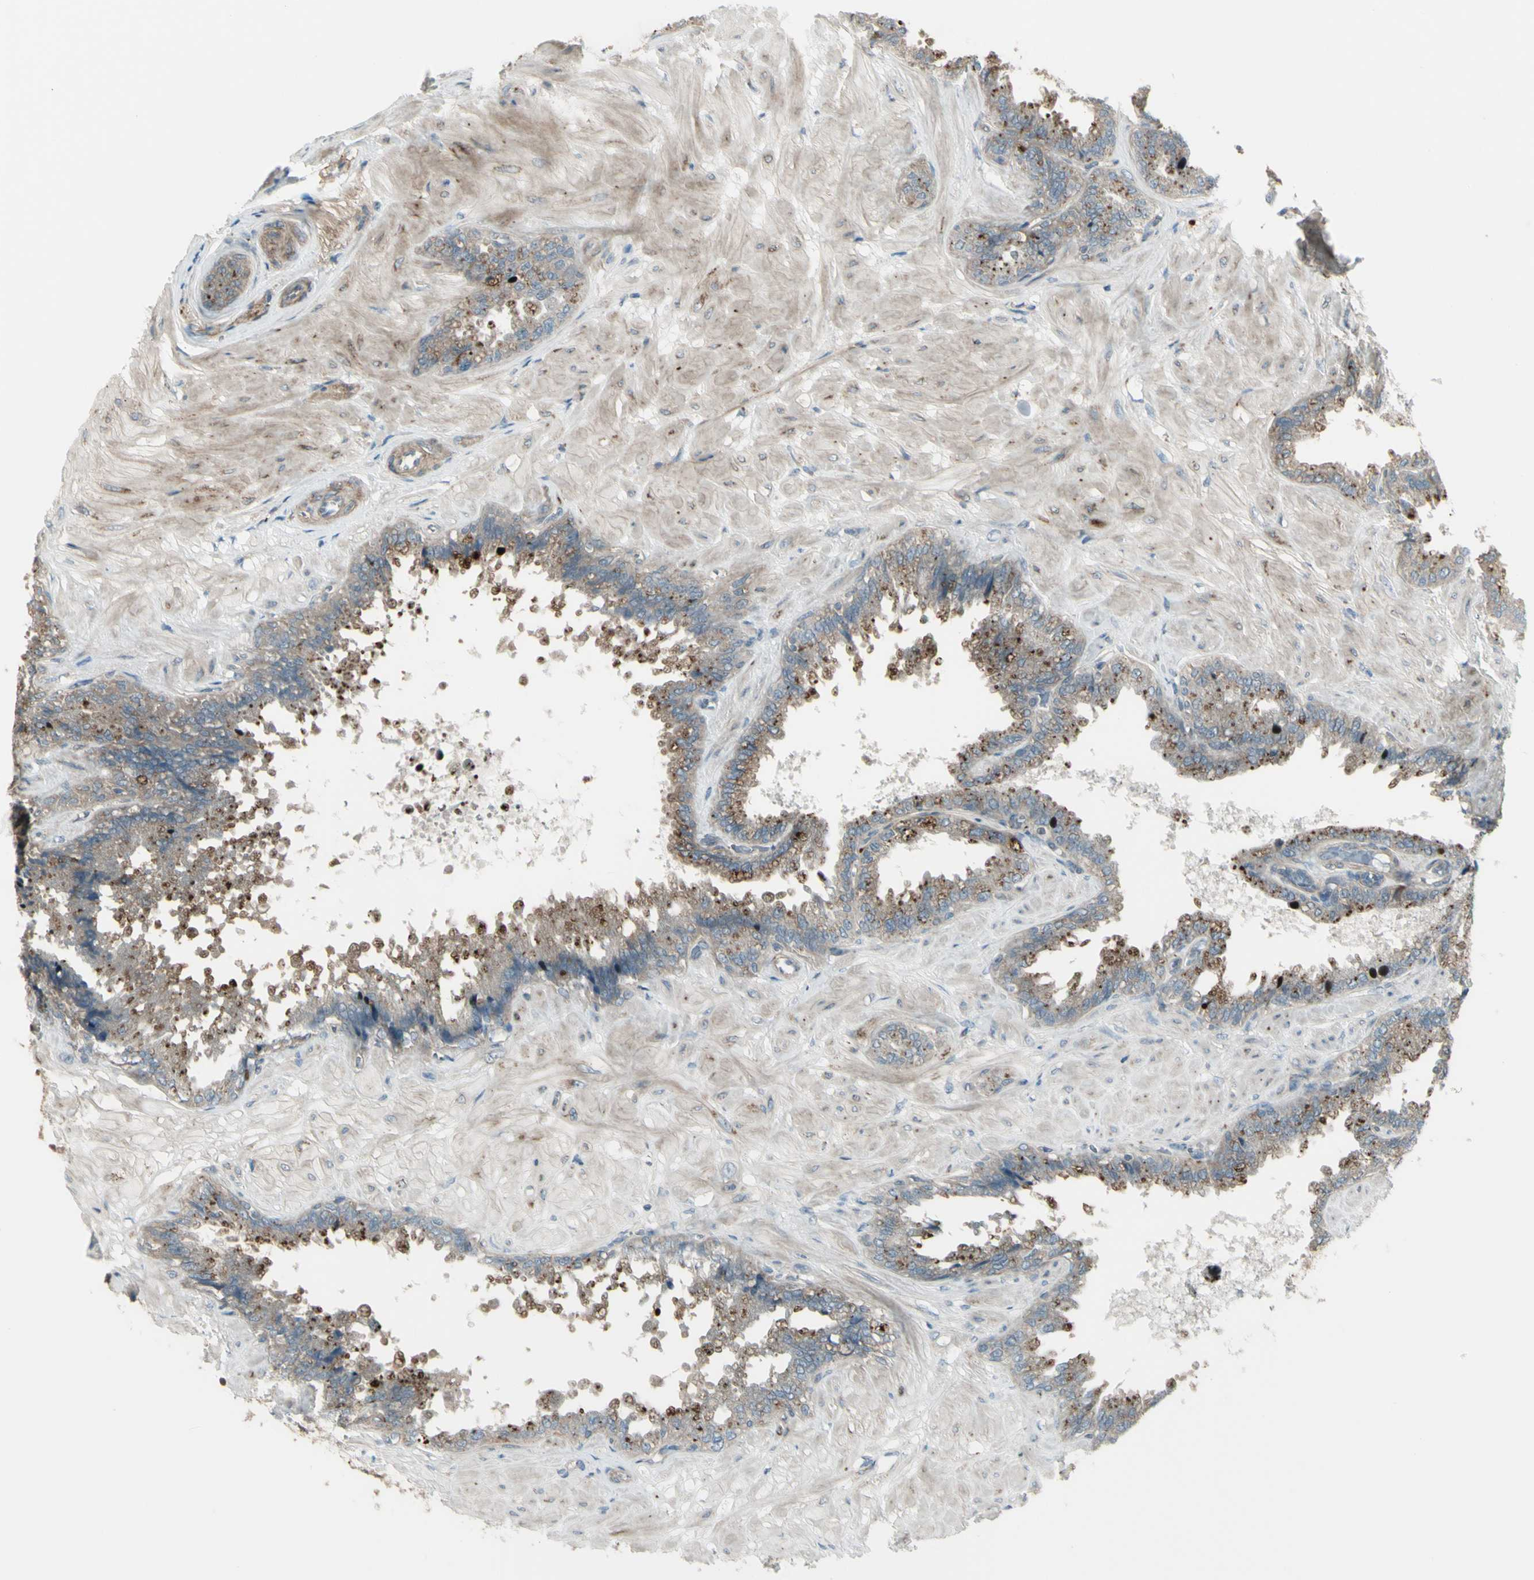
{"staining": {"intensity": "weak", "quantity": ">75%", "location": "cytoplasmic/membranous"}, "tissue": "seminal vesicle", "cell_type": "Glandular cells", "image_type": "normal", "snomed": [{"axis": "morphology", "description": "Normal tissue, NOS"}, {"axis": "topography", "description": "Seminal veicle"}], "caption": "Immunohistochemical staining of unremarkable seminal vesicle demonstrates >75% levels of weak cytoplasmic/membranous protein staining in approximately >75% of glandular cells. (DAB (3,3'-diaminobenzidine) IHC, brown staining for protein, blue staining for nuclei).", "gene": "OSTM1", "patient": {"sex": "male", "age": 46}}